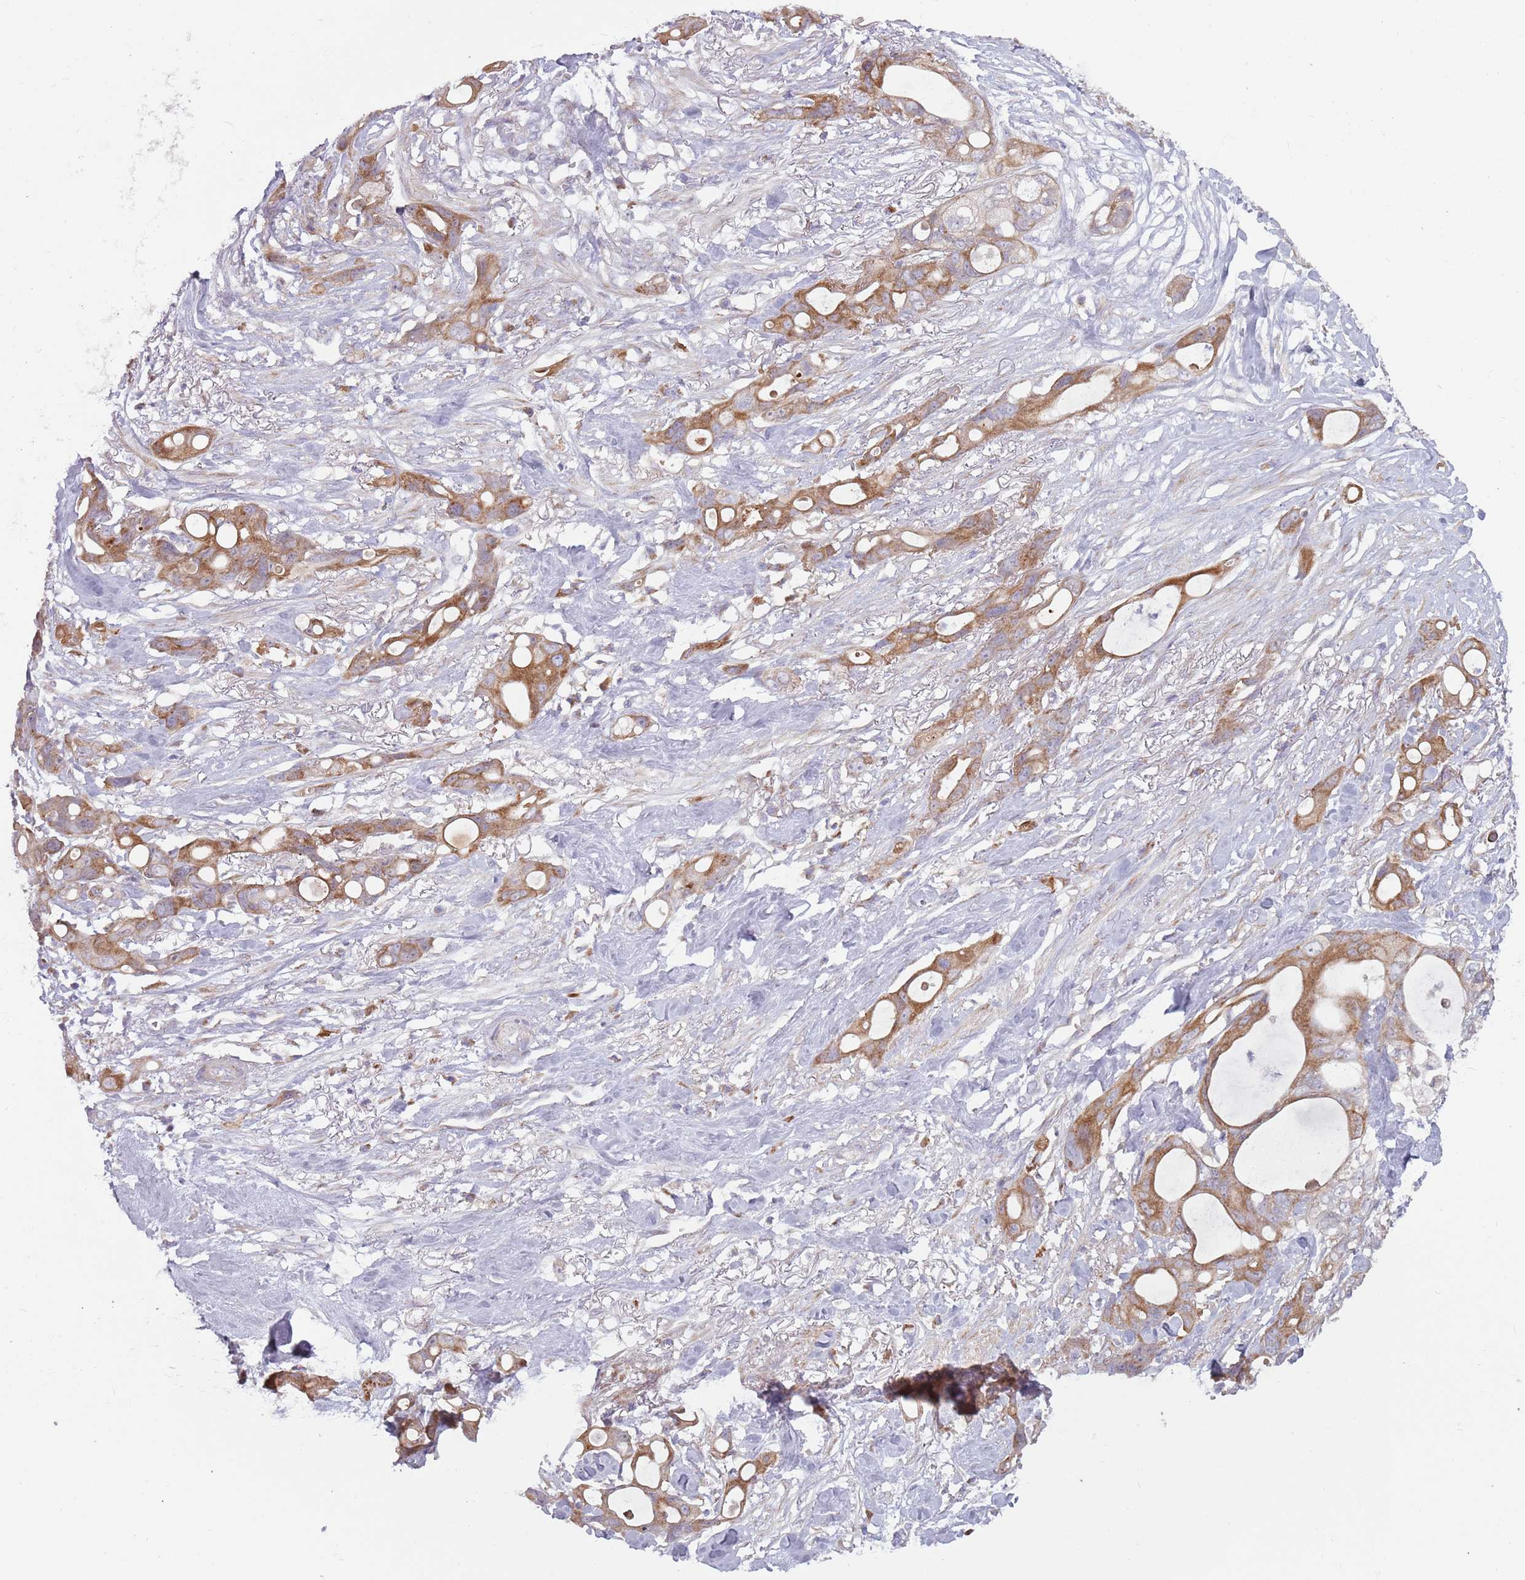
{"staining": {"intensity": "moderate", "quantity": ">75%", "location": "cytoplasmic/membranous"}, "tissue": "ovarian cancer", "cell_type": "Tumor cells", "image_type": "cancer", "snomed": [{"axis": "morphology", "description": "Cystadenocarcinoma, mucinous, NOS"}, {"axis": "topography", "description": "Ovary"}], "caption": "Ovarian cancer tissue exhibits moderate cytoplasmic/membranous staining in about >75% of tumor cells", "gene": "CCDC150", "patient": {"sex": "female", "age": 70}}